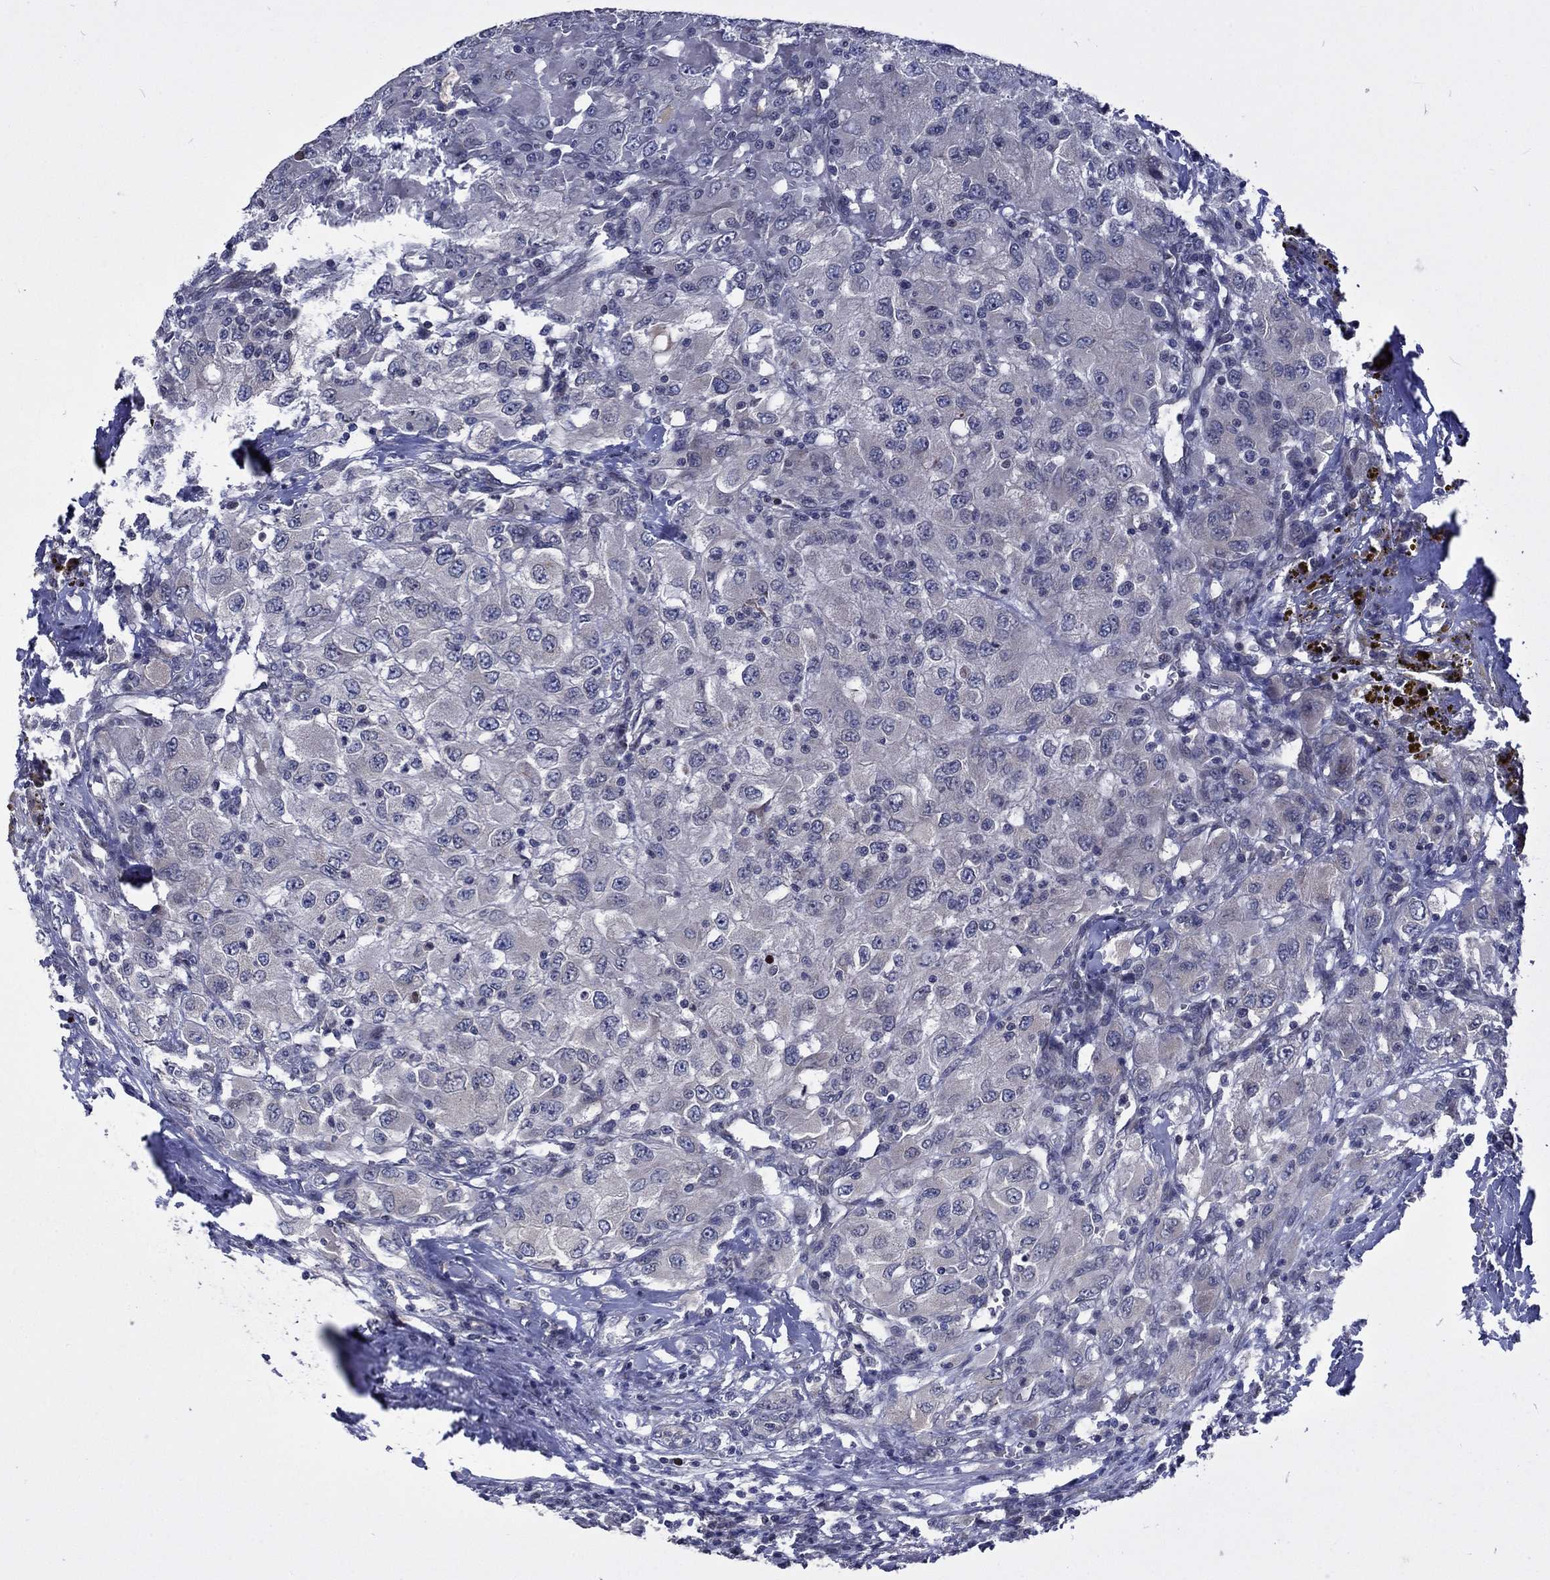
{"staining": {"intensity": "negative", "quantity": "none", "location": "none"}, "tissue": "renal cancer", "cell_type": "Tumor cells", "image_type": "cancer", "snomed": [{"axis": "morphology", "description": "Adenocarcinoma, NOS"}, {"axis": "topography", "description": "Kidney"}], "caption": "The photomicrograph exhibits no staining of tumor cells in renal cancer (adenocarcinoma).", "gene": "CETN3", "patient": {"sex": "female", "age": 67}}